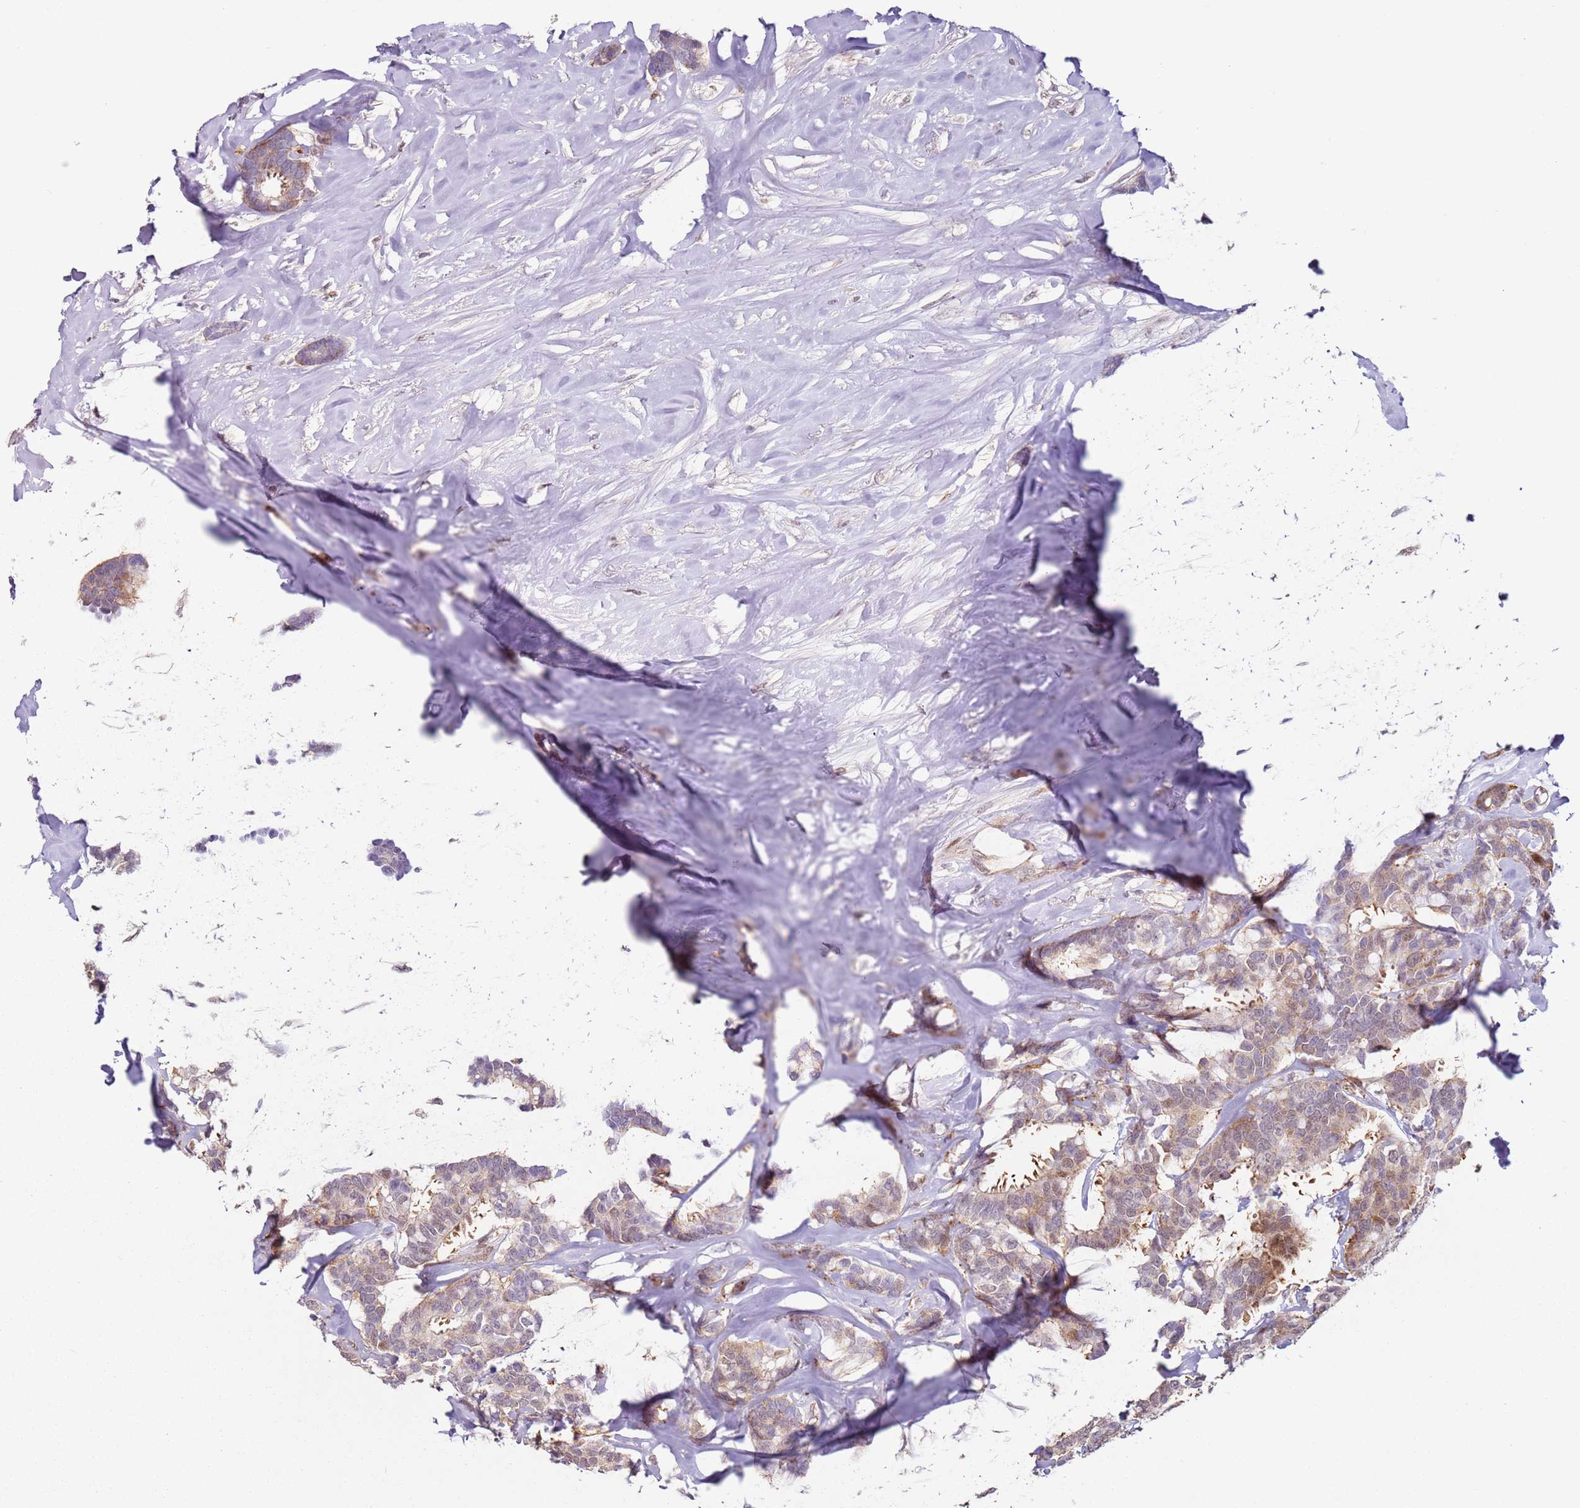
{"staining": {"intensity": "weak", "quantity": "25%-75%", "location": "nuclear"}, "tissue": "breast cancer", "cell_type": "Tumor cells", "image_type": "cancer", "snomed": [{"axis": "morphology", "description": "Duct carcinoma"}, {"axis": "topography", "description": "Breast"}], "caption": "Breast cancer (infiltrating ductal carcinoma) stained with a protein marker exhibits weak staining in tumor cells.", "gene": "PSMD4", "patient": {"sex": "female", "age": 87}}